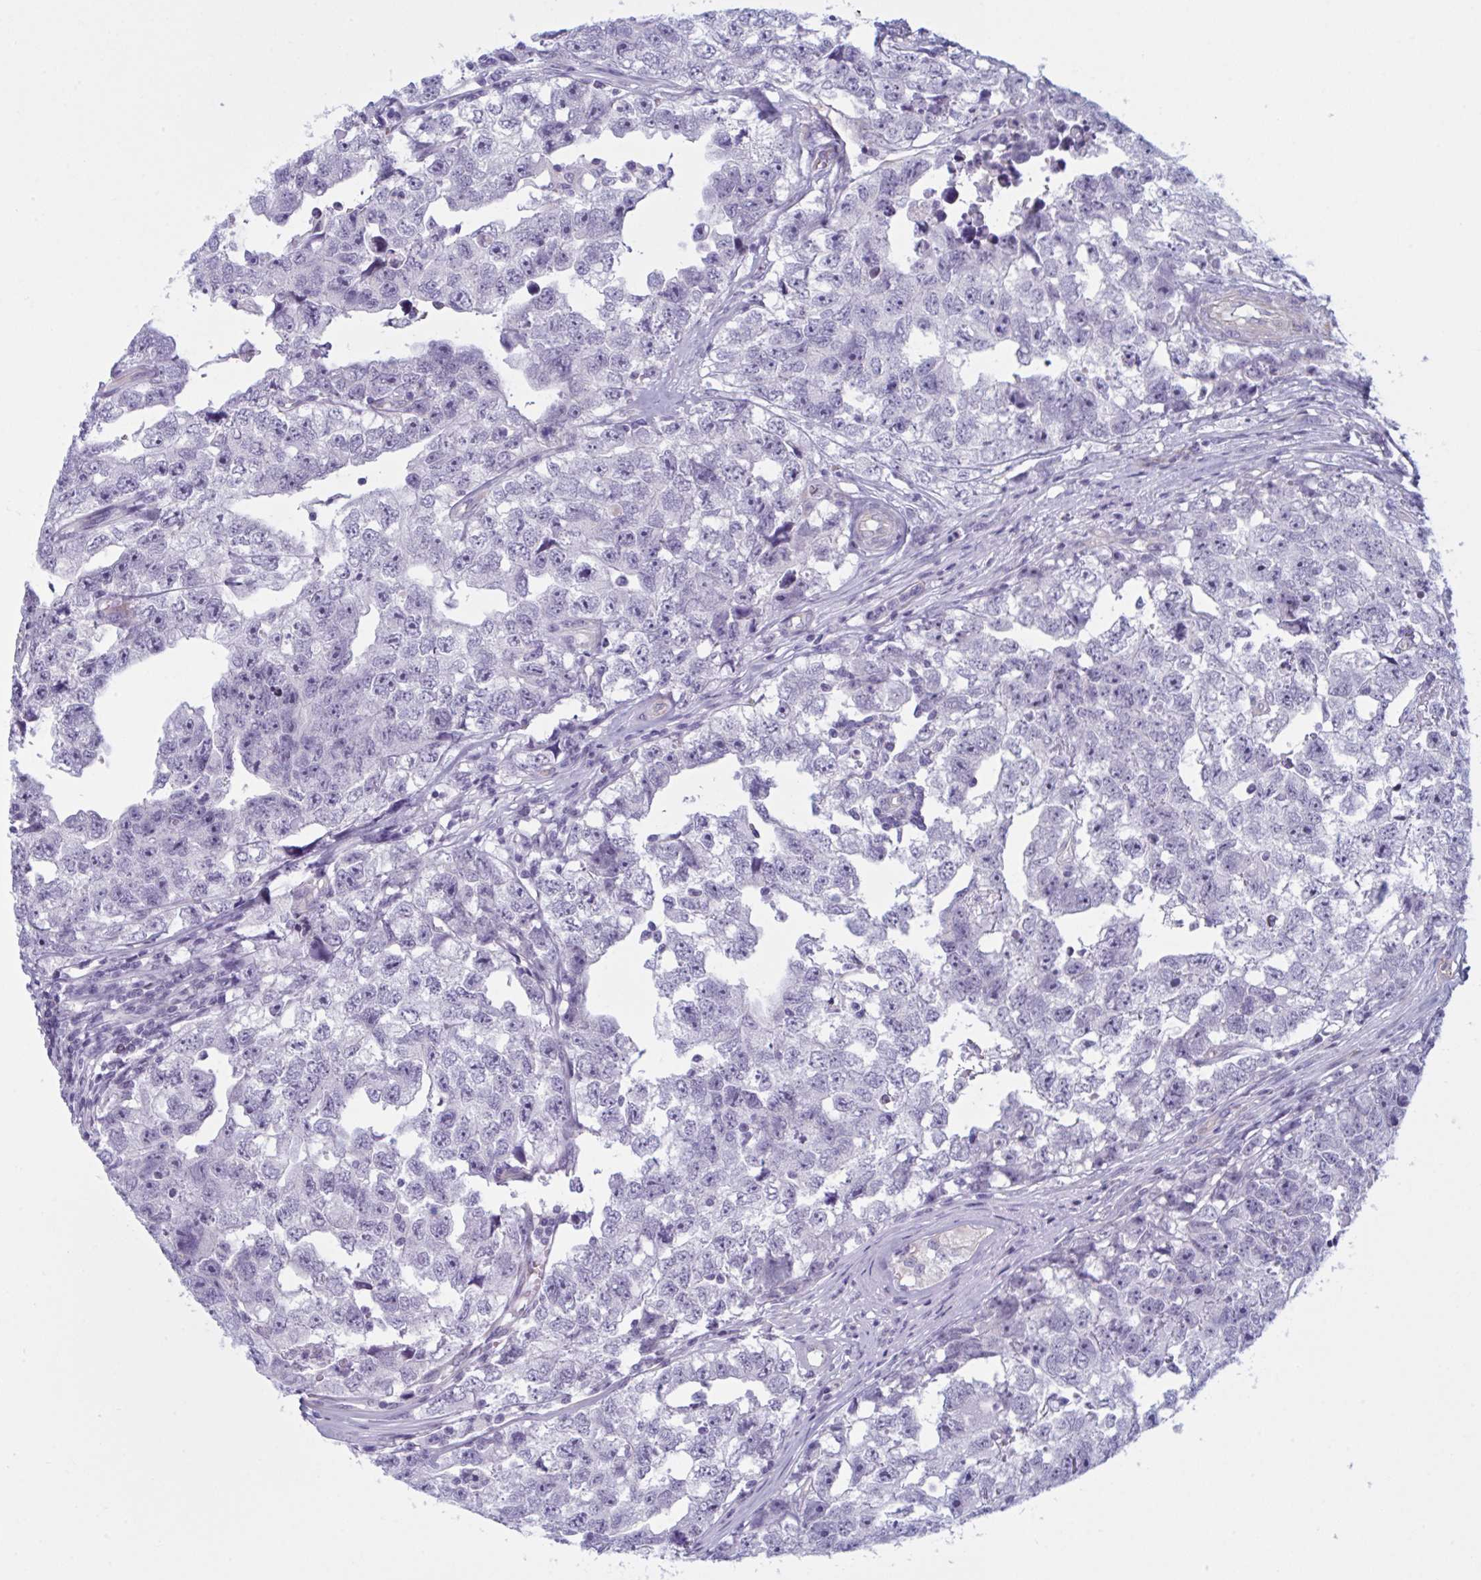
{"staining": {"intensity": "negative", "quantity": "none", "location": "none"}, "tissue": "testis cancer", "cell_type": "Tumor cells", "image_type": "cancer", "snomed": [{"axis": "morphology", "description": "Carcinoma, Embryonal, NOS"}, {"axis": "topography", "description": "Testis"}], "caption": "Tumor cells are negative for protein expression in human testis cancer.", "gene": "OR1L3", "patient": {"sex": "male", "age": 22}}